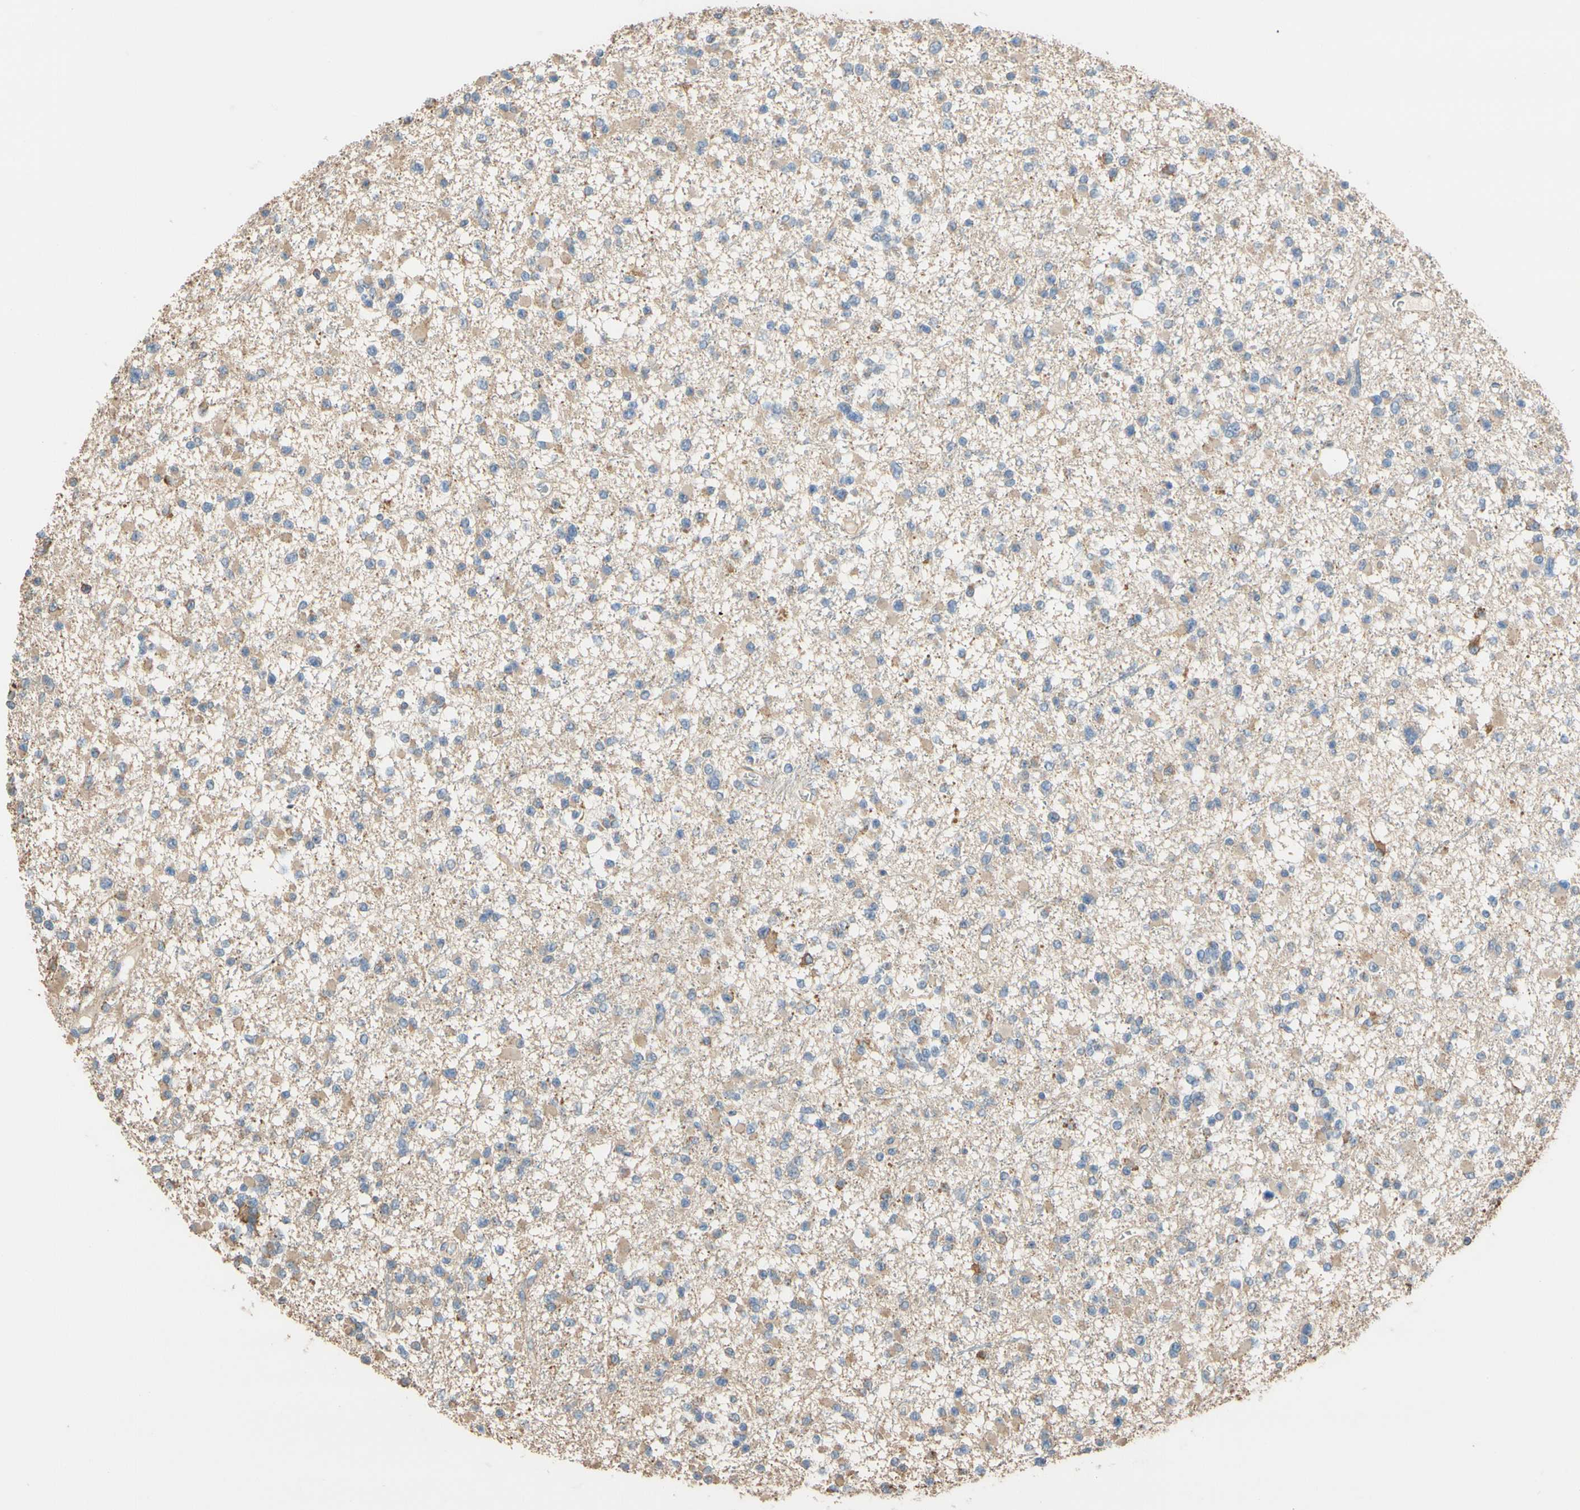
{"staining": {"intensity": "moderate", "quantity": "25%-75%", "location": "cytoplasmic/membranous"}, "tissue": "glioma", "cell_type": "Tumor cells", "image_type": "cancer", "snomed": [{"axis": "morphology", "description": "Glioma, malignant, Low grade"}, {"axis": "topography", "description": "Brain"}], "caption": "Immunohistochemistry (IHC) of malignant glioma (low-grade) demonstrates medium levels of moderate cytoplasmic/membranous expression in about 25%-75% of tumor cells.", "gene": "ALDH1A2", "patient": {"sex": "female", "age": 22}}